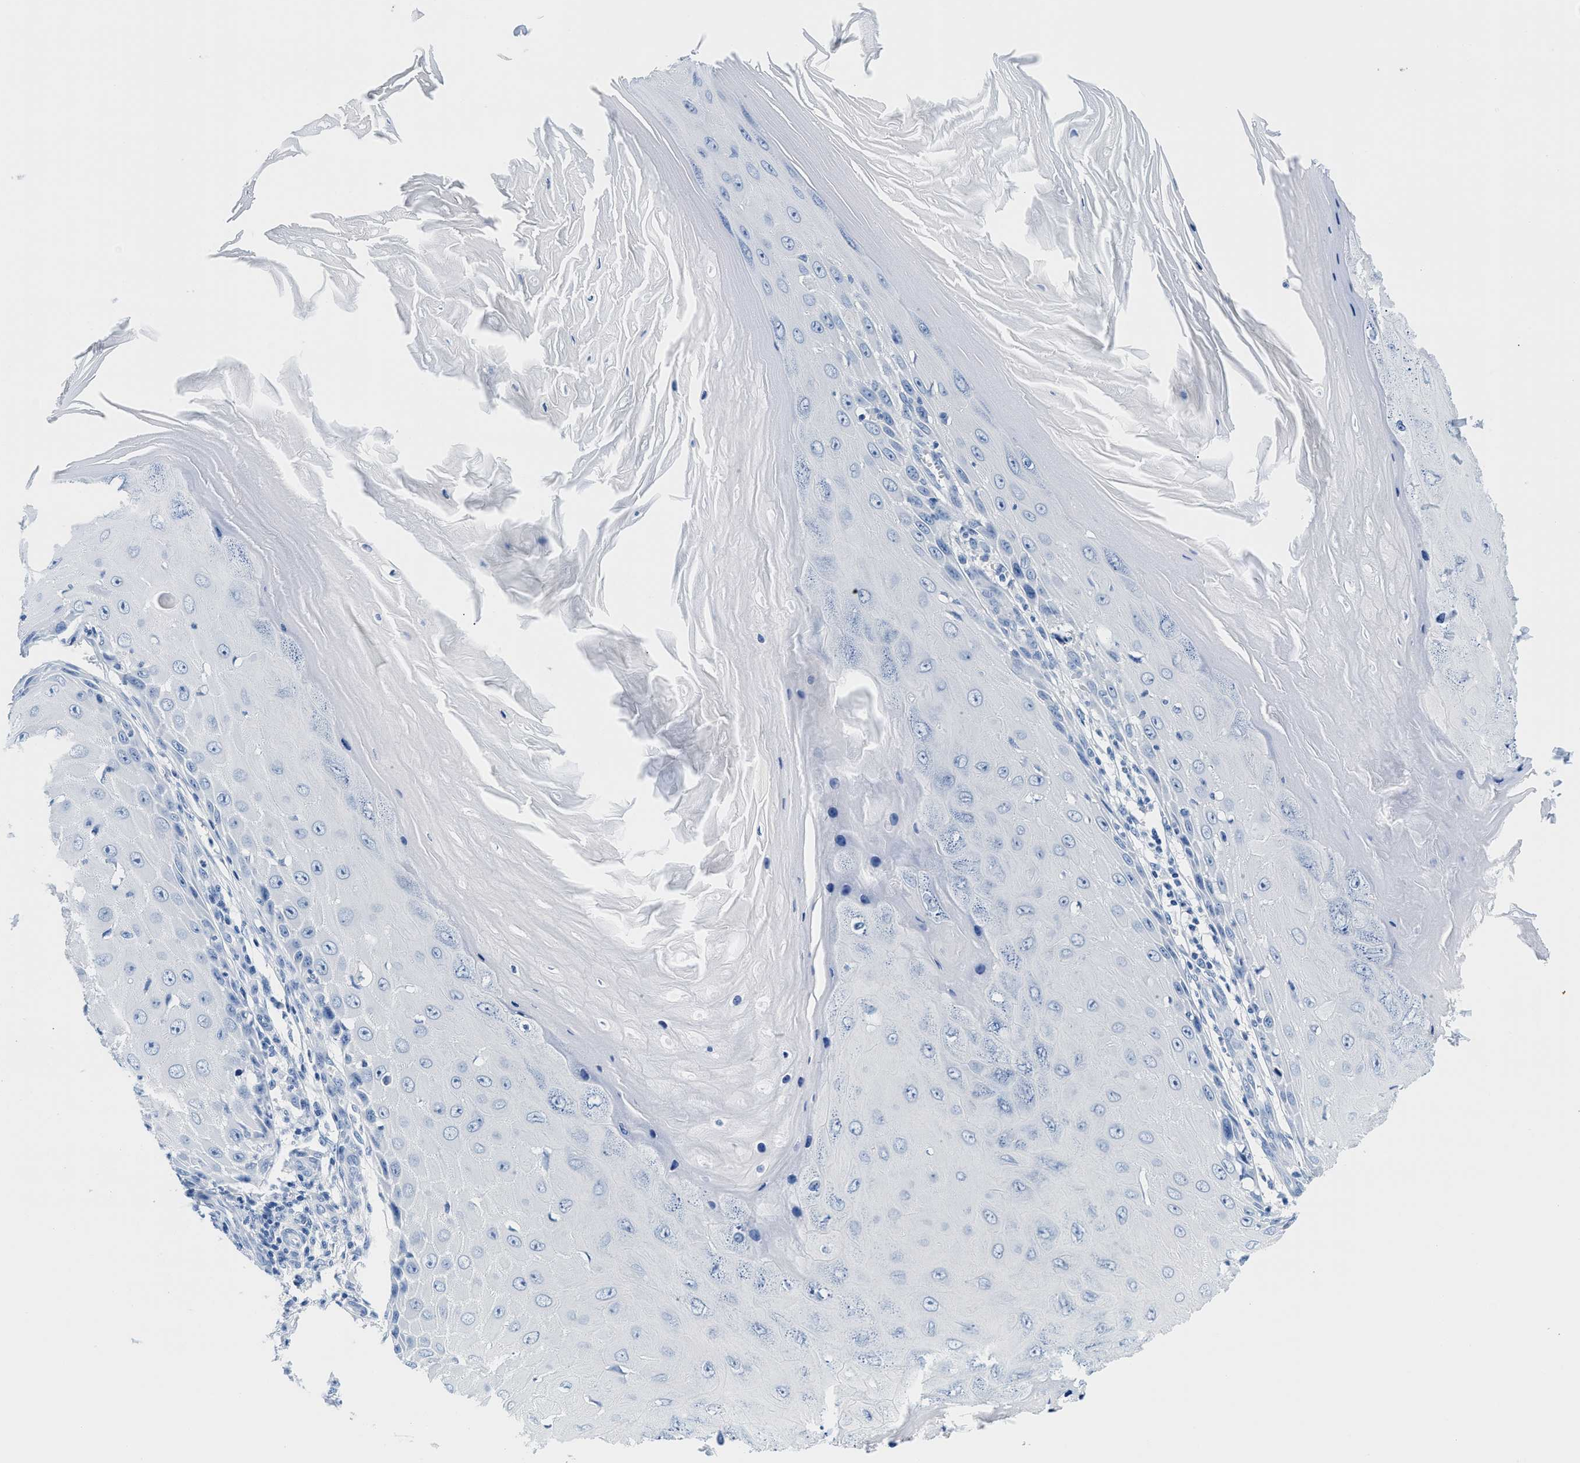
{"staining": {"intensity": "negative", "quantity": "none", "location": "none"}, "tissue": "skin cancer", "cell_type": "Tumor cells", "image_type": "cancer", "snomed": [{"axis": "morphology", "description": "Squamous cell carcinoma, NOS"}, {"axis": "topography", "description": "Skin"}], "caption": "This is a image of immunohistochemistry (IHC) staining of skin cancer, which shows no expression in tumor cells.", "gene": "GSN", "patient": {"sex": "female", "age": 73}}